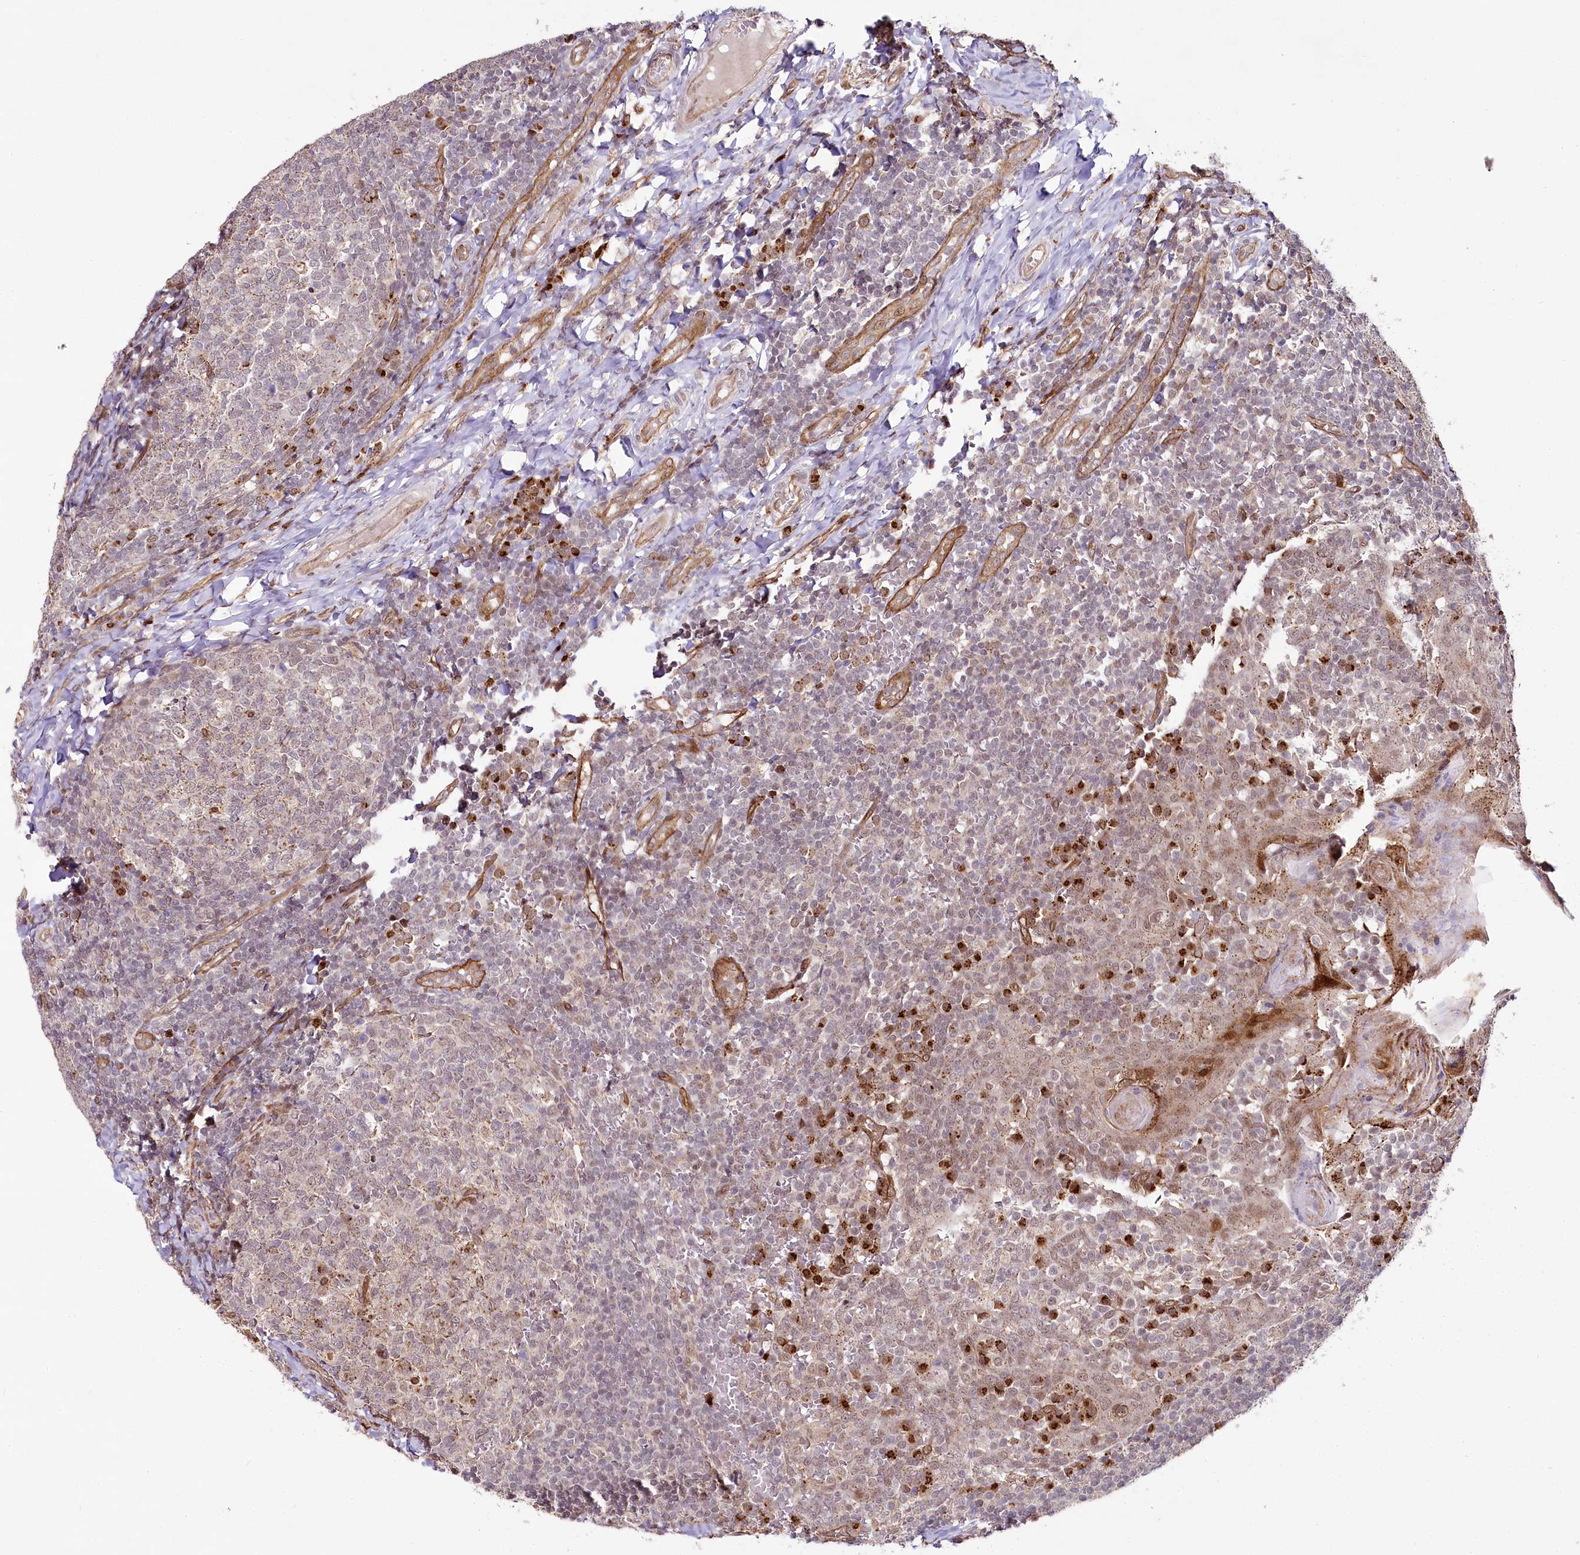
{"staining": {"intensity": "weak", "quantity": "<25%", "location": "cytoplasmic/membranous"}, "tissue": "tonsil", "cell_type": "Germinal center cells", "image_type": "normal", "snomed": [{"axis": "morphology", "description": "Normal tissue, NOS"}, {"axis": "topography", "description": "Tonsil"}], "caption": "Human tonsil stained for a protein using immunohistochemistry exhibits no positivity in germinal center cells.", "gene": "COPG1", "patient": {"sex": "female", "age": 19}}